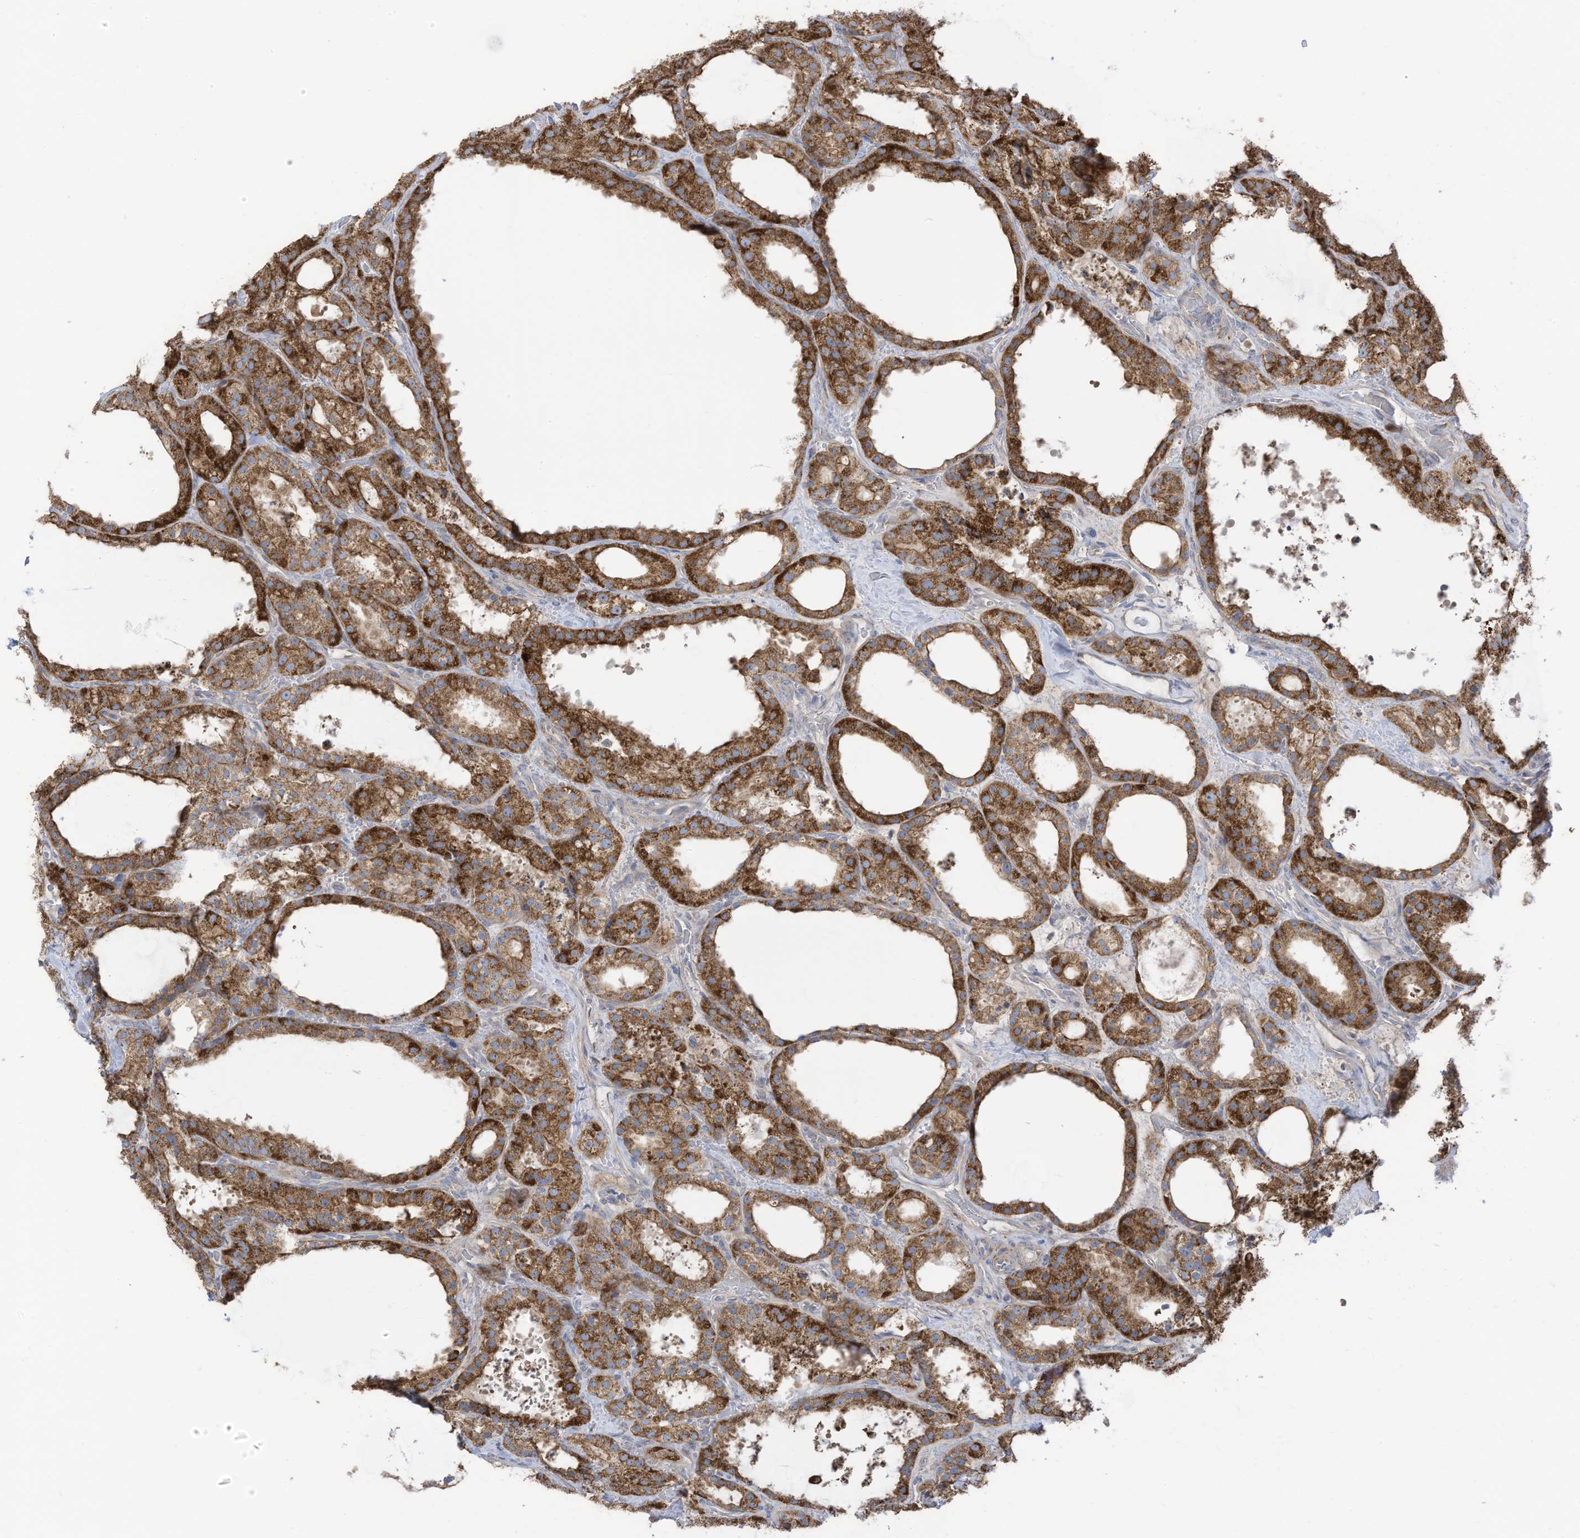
{"staining": {"intensity": "strong", "quantity": ">75%", "location": "cytoplasmic/membranous"}, "tissue": "thyroid cancer", "cell_type": "Tumor cells", "image_type": "cancer", "snomed": [{"axis": "morphology", "description": "Papillary adenocarcinoma, NOS"}, {"axis": "topography", "description": "Thyroid gland"}], "caption": "Immunohistochemical staining of thyroid cancer (papillary adenocarcinoma) shows strong cytoplasmic/membranous protein positivity in approximately >75% of tumor cells.", "gene": "CGAS", "patient": {"sex": "male", "age": 77}}